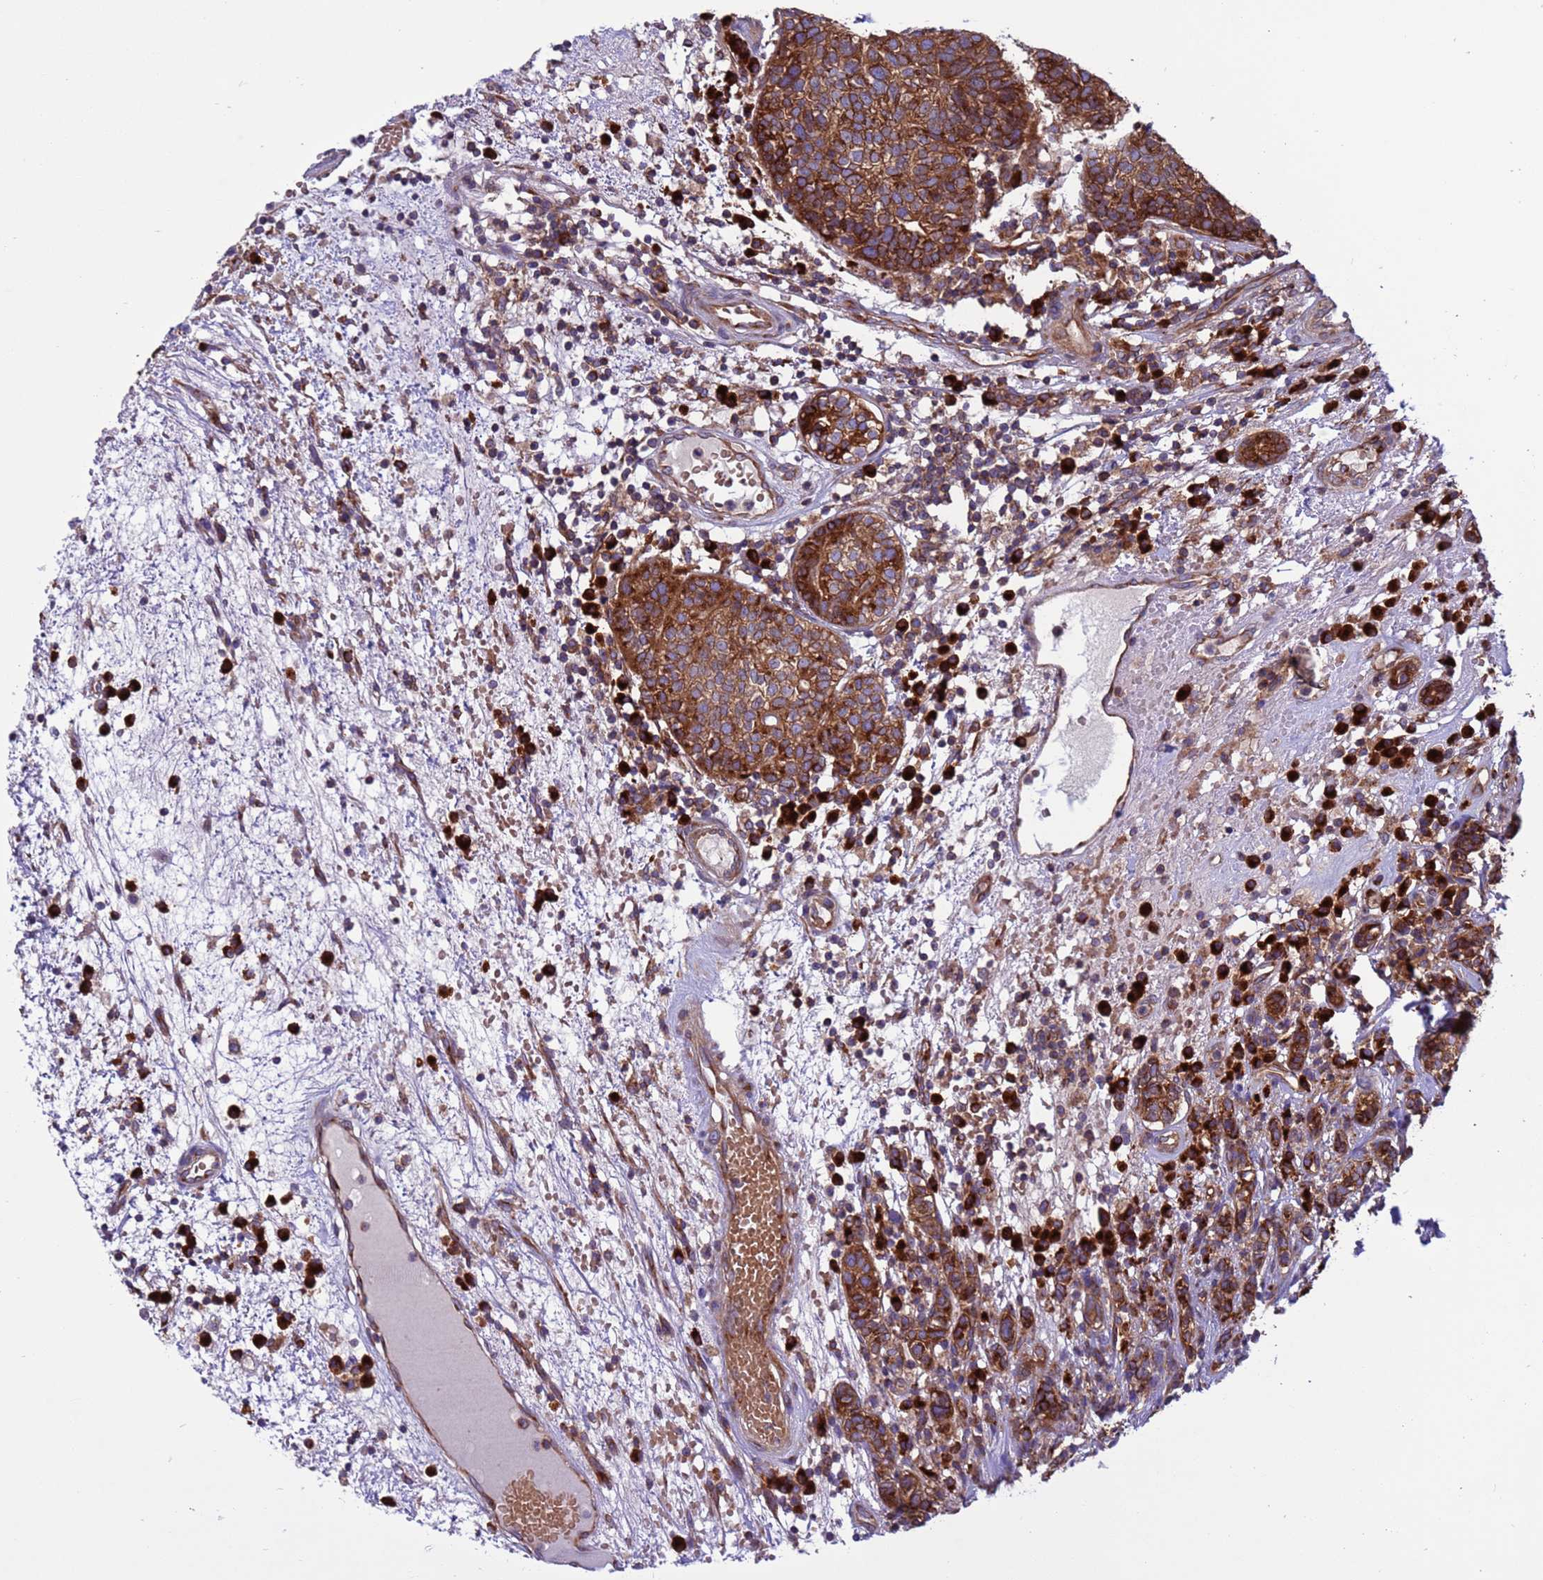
{"staining": {"intensity": "moderate", "quantity": ">75%", "location": "cytoplasmic/membranous"}, "tissue": "head and neck cancer", "cell_type": "Tumor cells", "image_type": "cancer", "snomed": [{"axis": "morphology", "description": "Adenocarcinoma, NOS"}, {"axis": "topography", "description": "Salivary gland"}, {"axis": "topography", "description": "Head-Neck"}], "caption": "High-magnification brightfield microscopy of adenocarcinoma (head and neck) stained with DAB (brown) and counterstained with hematoxylin (blue). tumor cells exhibit moderate cytoplasmic/membranous positivity is identified in approximately>75% of cells.", "gene": "ZC3HAV1", "patient": {"sex": "female", "age": 65}}